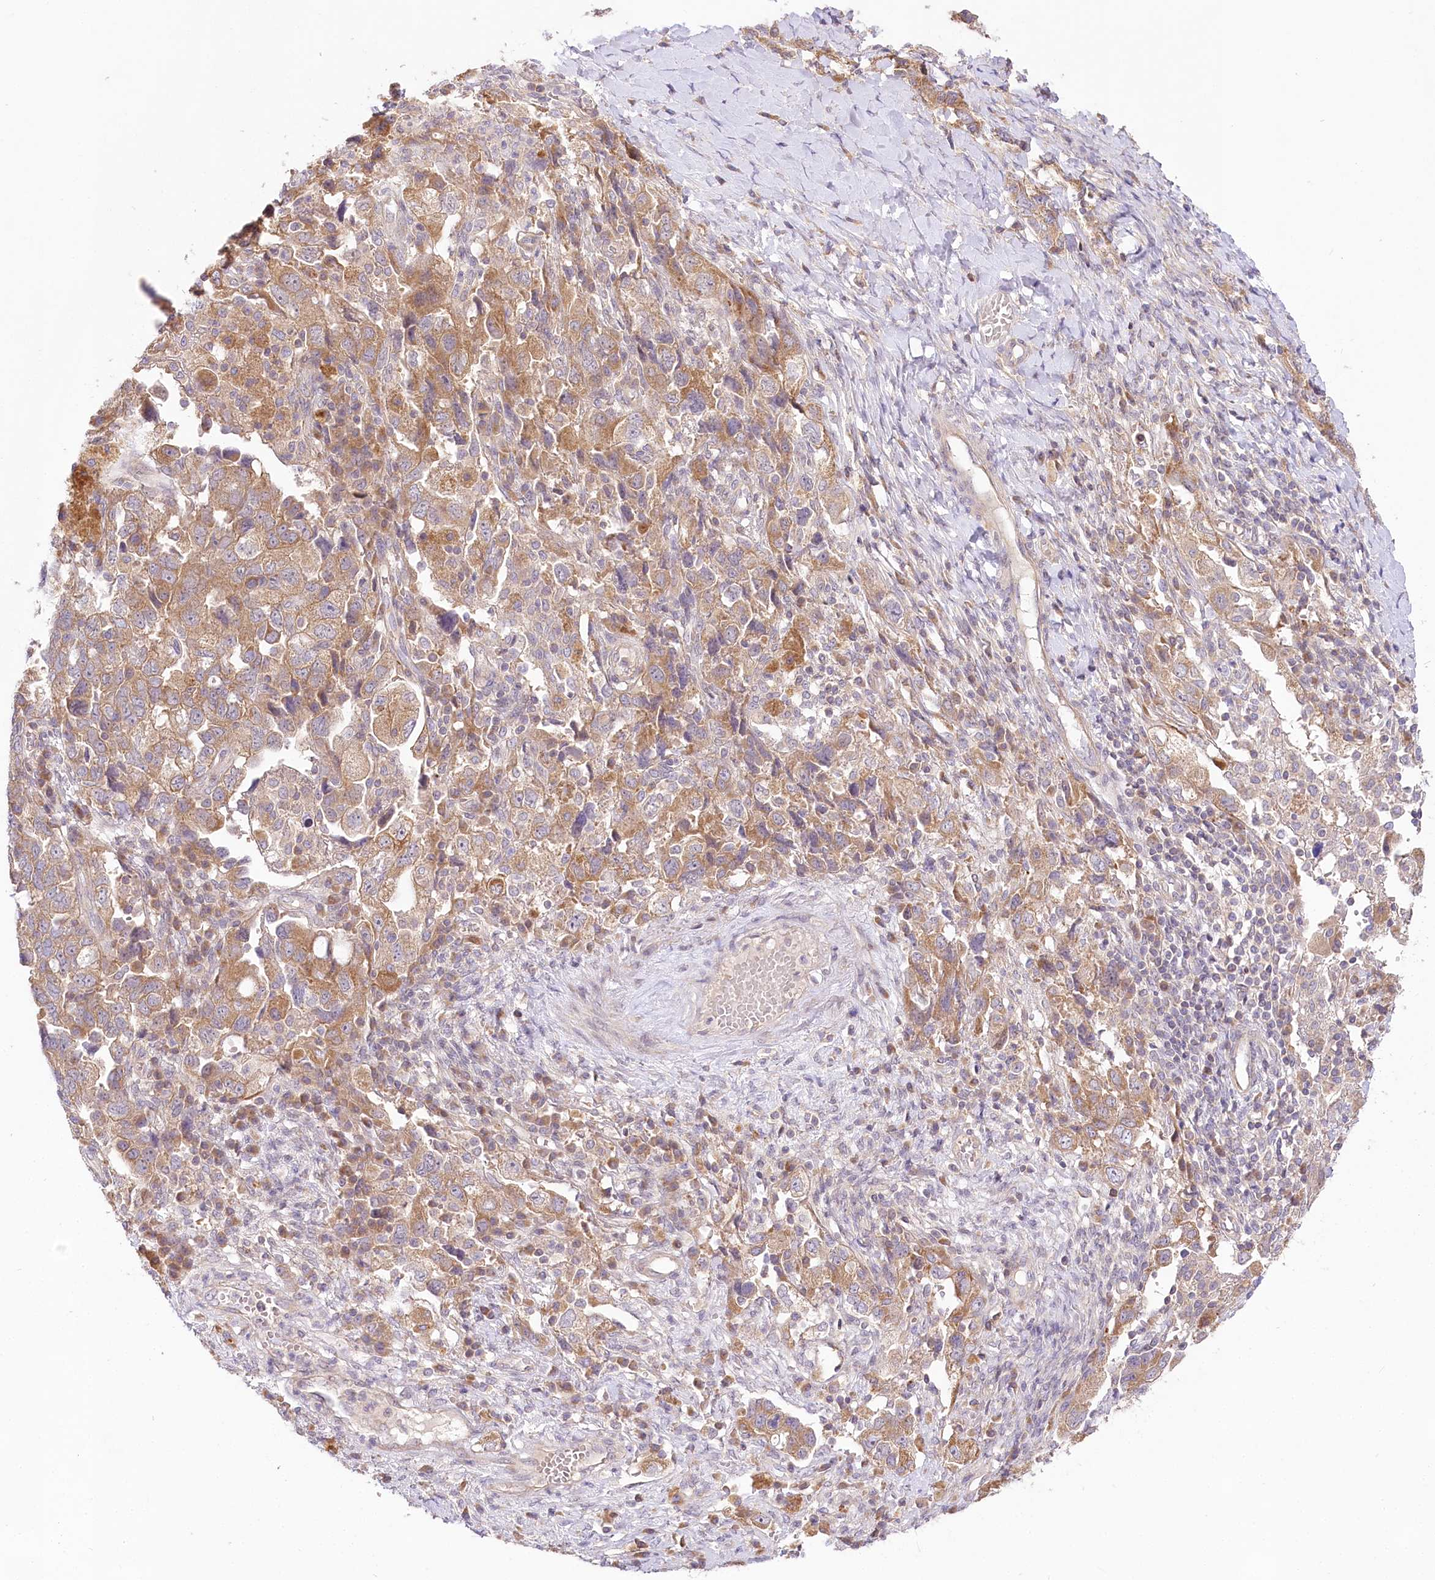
{"staining": {"intensity": "moderate", "quantity": ">75%", "location": "cytoplasmic/membranous"}, "tissue": "ovarian cancer", "cell_type": "Tumor cells", "image_type": "cancer", "snomed": [{"axis": "morphology", "description": "Carcinoma, NOS"}, {"axis": "morphology", "description": "Cystadenocarcinoma, serous, NOS"}, {"axis": "topography", "description": "Ovary"}], "caption": "A brown stain highlights moderate cytoplasmic/membranous positivity of a protein in human ovarian carcinoma tumor cells. The staining is performed using DAB (3,3'-diaminobenzidine) brown chromogen to label protein expression. The nuclei are counter-stained blue using hematoxylin.", "gene": "PYROXD1", "patient": {"sex": "female", "age": 69}}